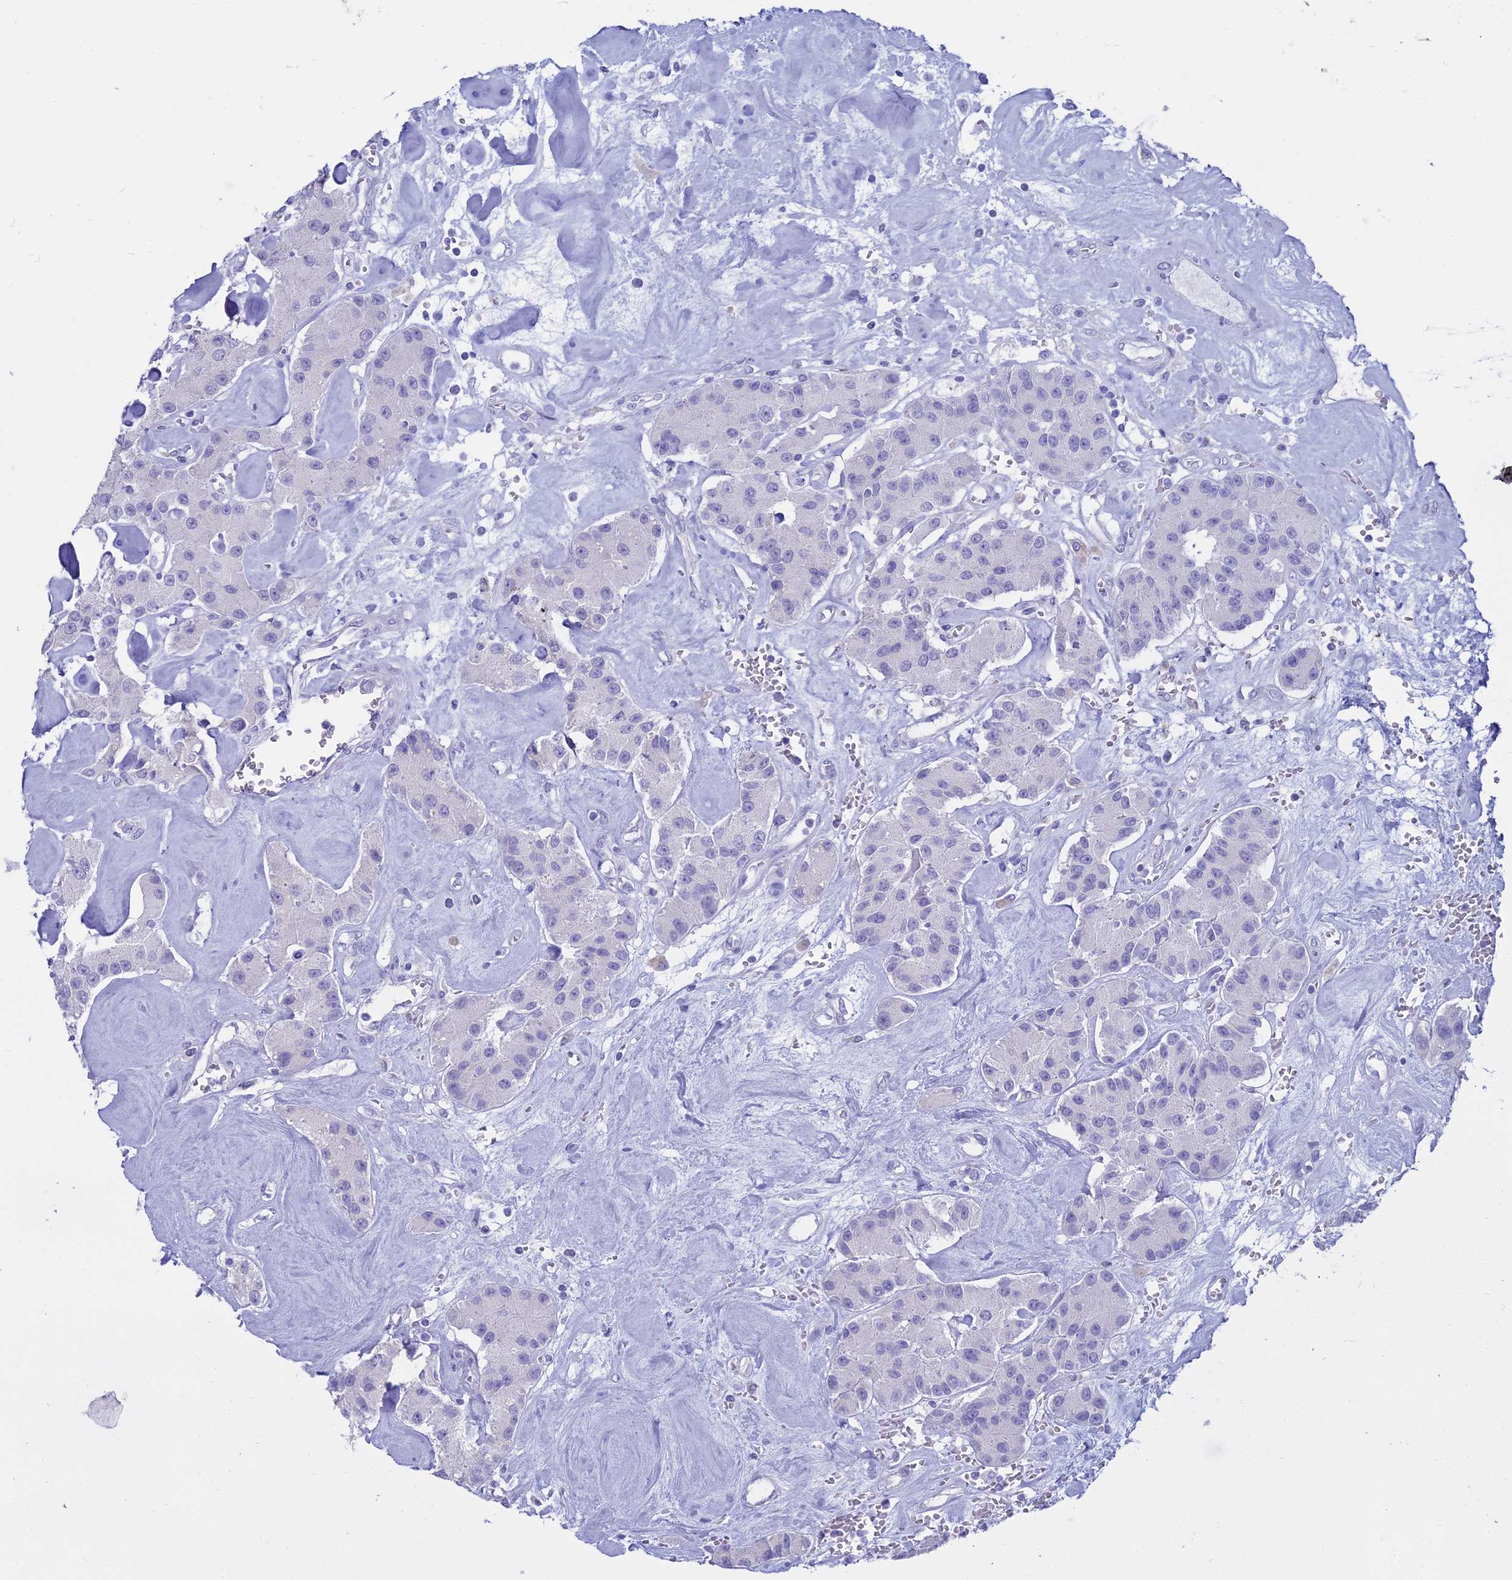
{"staining": {"intensity": "negative", "quantity": "none", "location": "none"}, "tissue": "carcinoid", "cell_type": "Tumor cells", "image_type": "cancer", "snomed": [{"axis": "morphology", "description": "Carcinoid, malignant, NOS"}, {"axis": "topography", "description": "Pancreas"}], "caption": "Tumor cells are negative for brown protein staining in carcinoid.", "gene": "ALPP", "patient": {"sex": "male", "age": 41}}